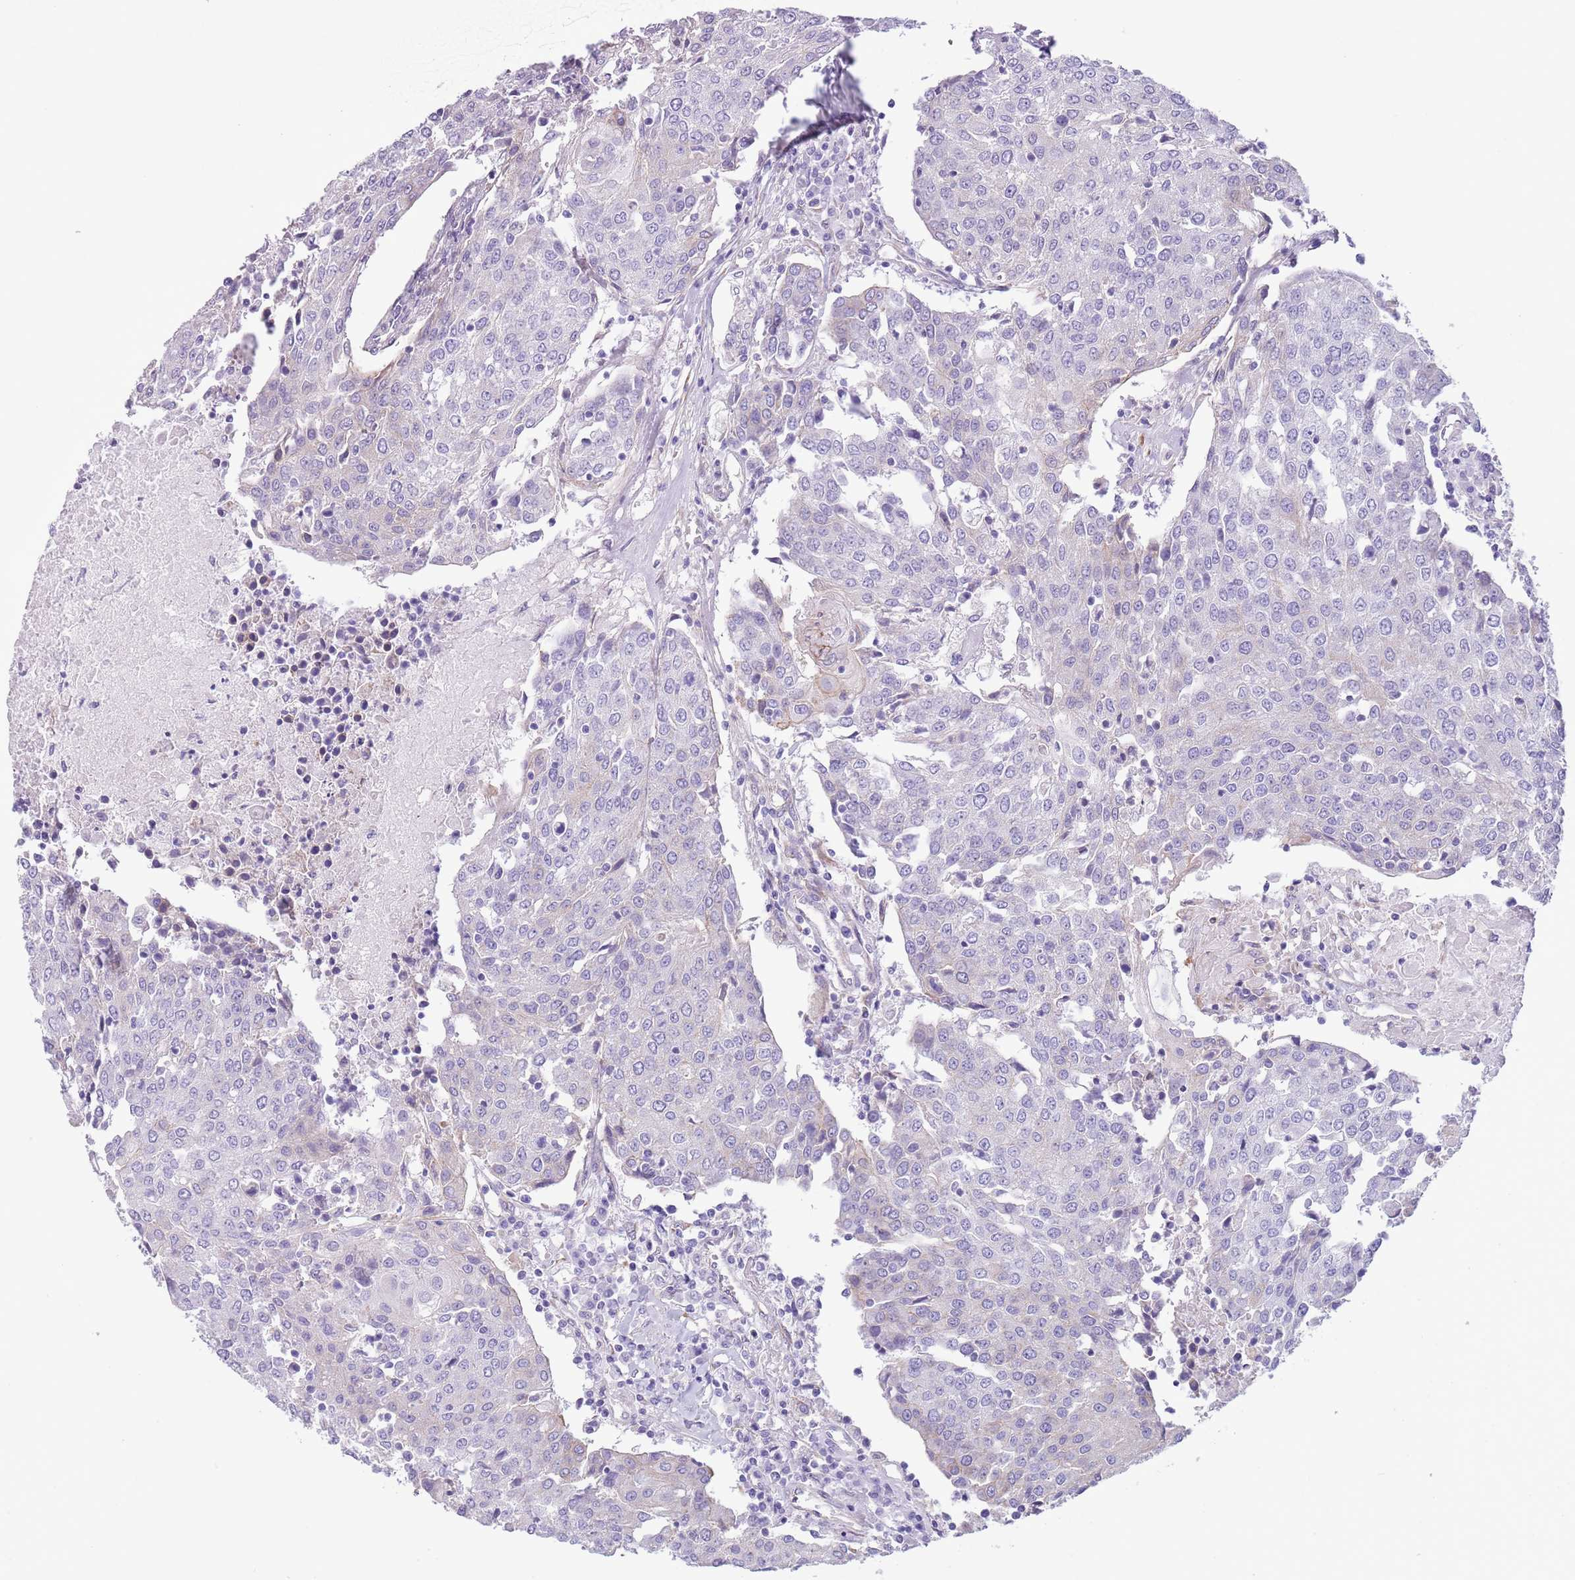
{"staining": {"intensity": "negative", "quantity": "none", "location": "none"}, "tissue": "urothelial cancer", "cell_type": "Tumor cells", "image_type": "cancer", "snomed": [{"axis": "morphology", "description": "Urothelial carcinoma, High grade"}, {"axis": "topography", "description": "Urinary bladder"}], "caption": "Immunohistochemistry histopathology image of neoplastic tissue: human urothelial cancer stained with DAB displays no significant protein expression in tumor cells. (DAB (3,3'-diaminobenzidine) IHC visualized using brightfield microscopy, high magnification).", "gene": "RBP3", "patient": {"sex": "female", "age": 85}}